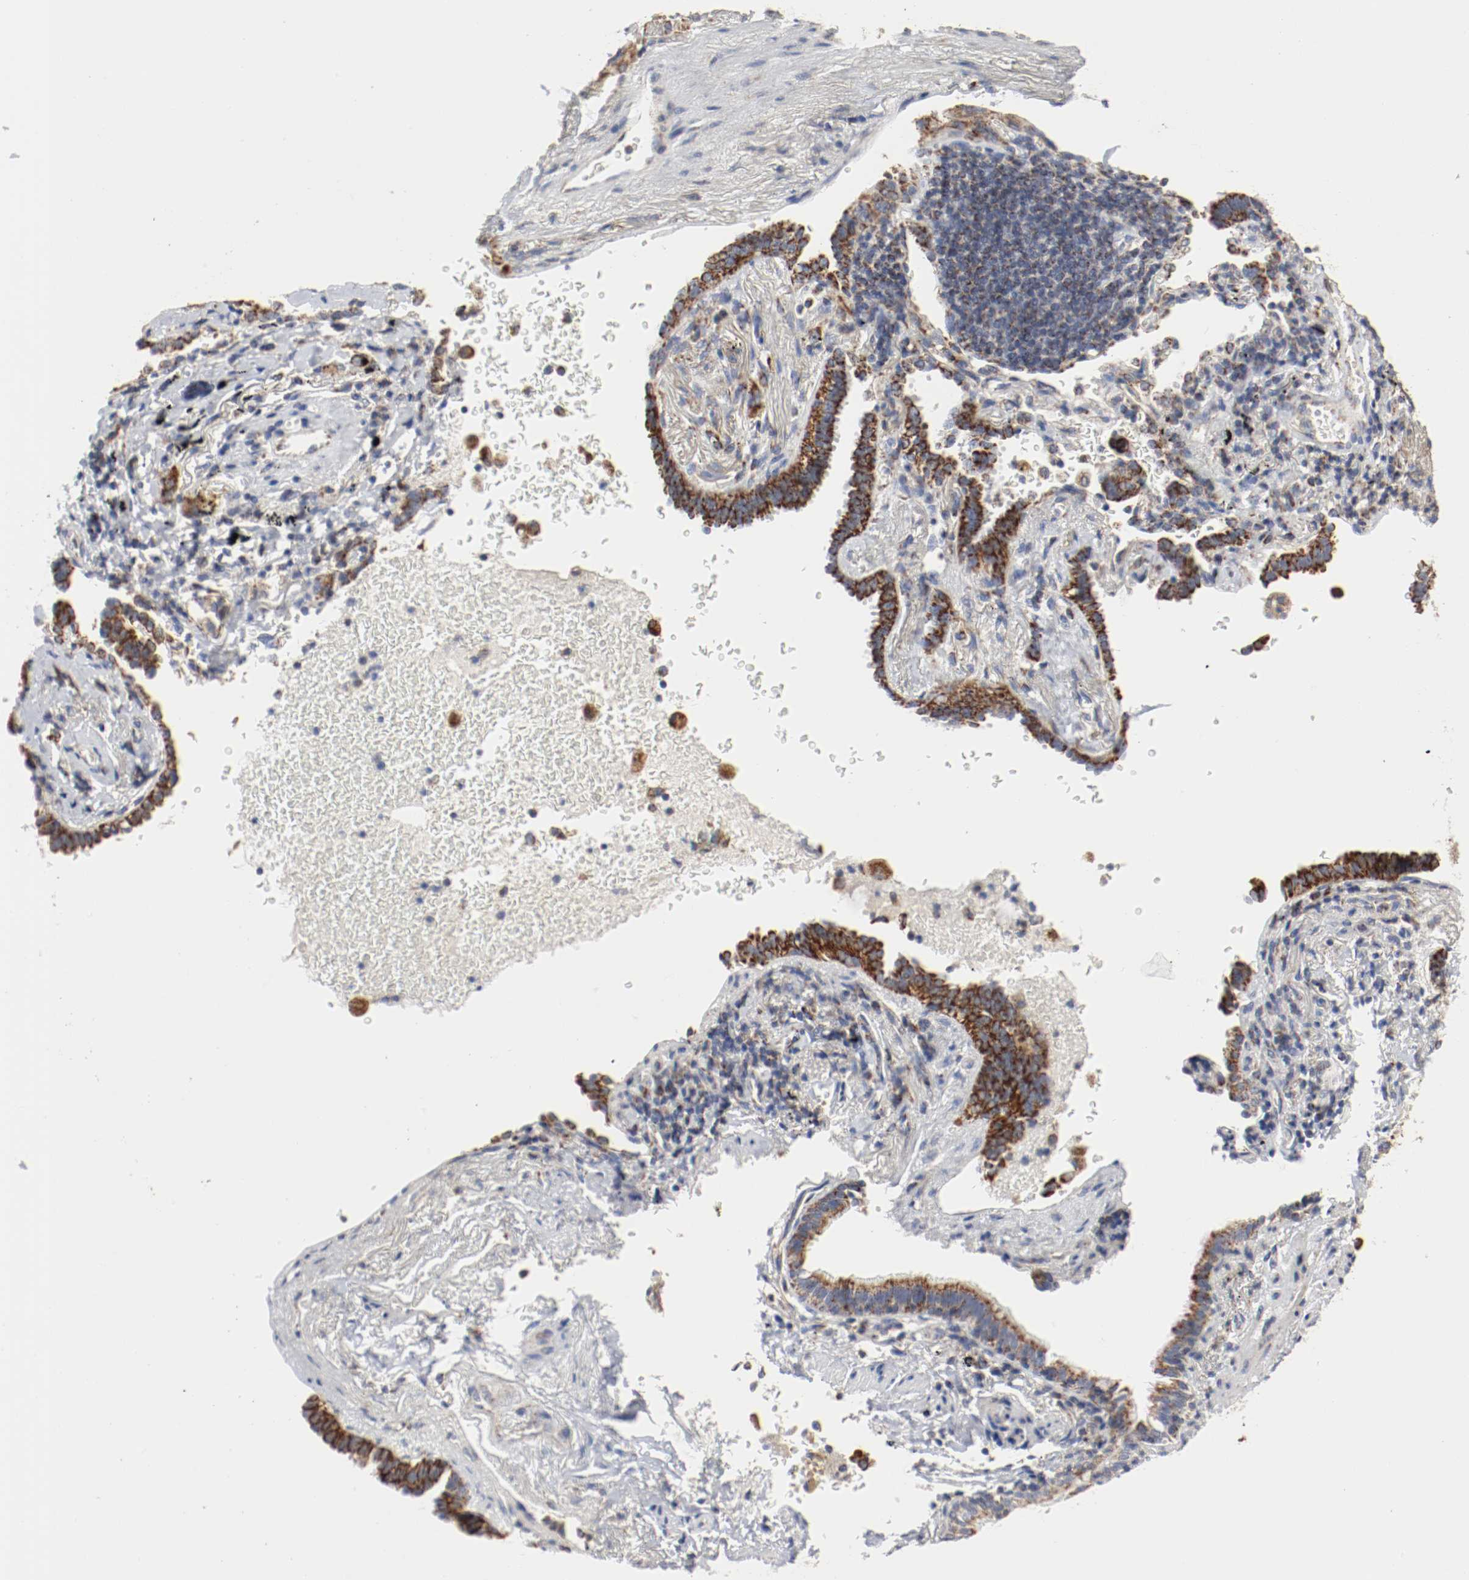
{"staining": {"intensity": "strong", "quantity": ">75%", "location": "cytoplasmic/membranous"}, "tissue": "lung cancer", "cell_type": "Tumor cells", "image_type": "cancer", "snomed": [{"axis": "morphology", "description": "Adenocarcinoma, NOS"}, {"axis": "topography", "description": "Lung"}], "caption": "Tumor cells reveal high levels of strong cytoplasmic/membranous expression in about >75% of cells in human lung adenocarcinoma. The staining was performed using DAB, with brown indicating positive protein expression. Nuclei are stained blue with hematoxylin.", "gene": "AFG3L2", "patient": {"sex": "female", "age": 64}}